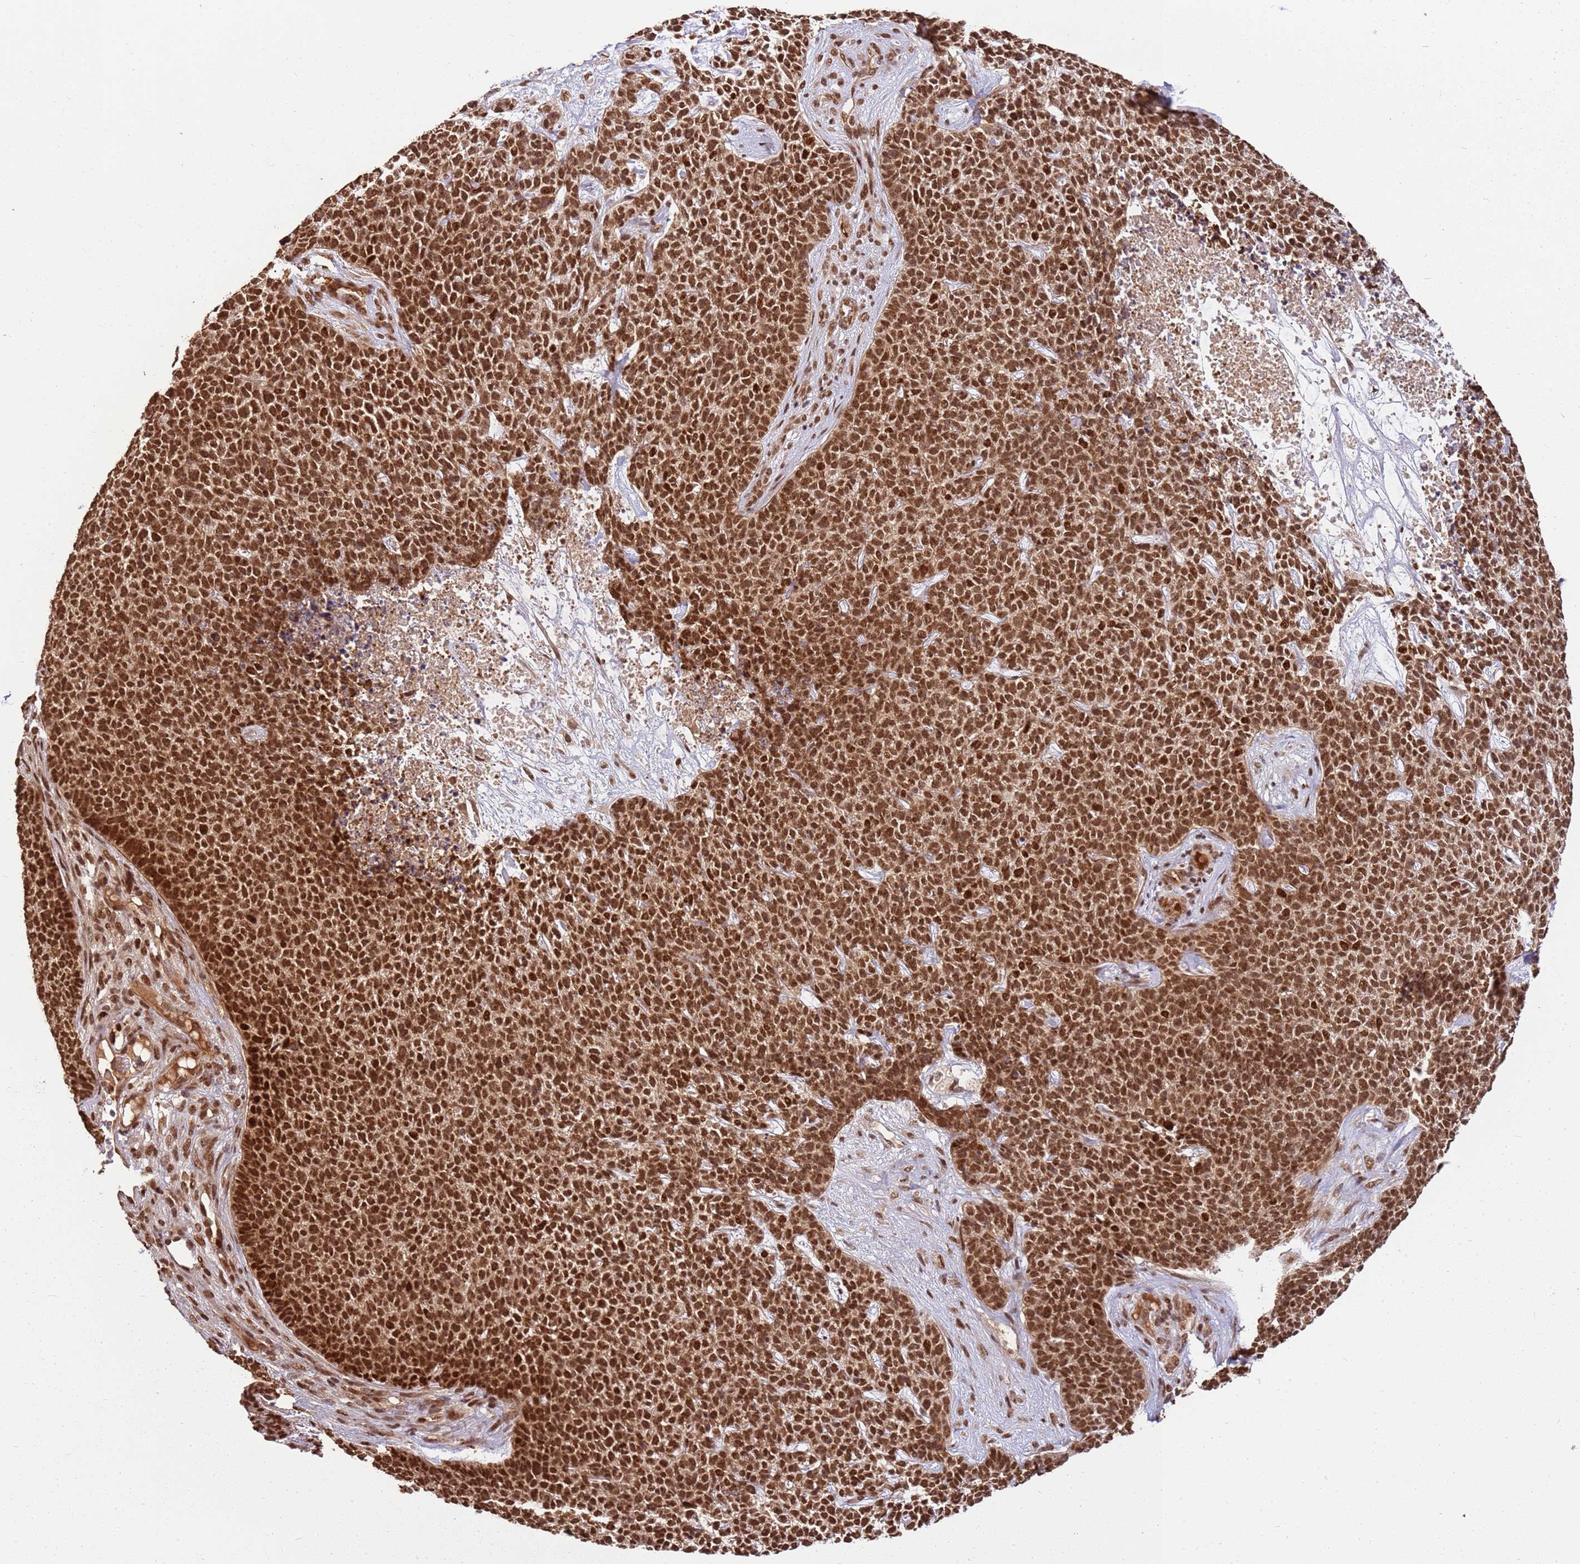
{"staining": {"intensity": "strong", "quantity": ">75%", "location": "nuclear"}, "tissue": "skin cancer", "cell_type": "Tumor cells", "image_type": "cancer", "snomed": [{"axis": "morphology", "description": "Basal cell carcinoma"}, {"axis": "topography", "description": "Skin"}], "caption": "Skin basal cell carcinoma stained with IHC shows strong nuclear staining in approximately >75% of tumor cells. The staining was performed using DAB, with brown indicating positive protein expression. Nuclei are stained blue with hematoxylin.", "gene": "ZBTB12", "patient": {"sex": "female", "age": 84}}